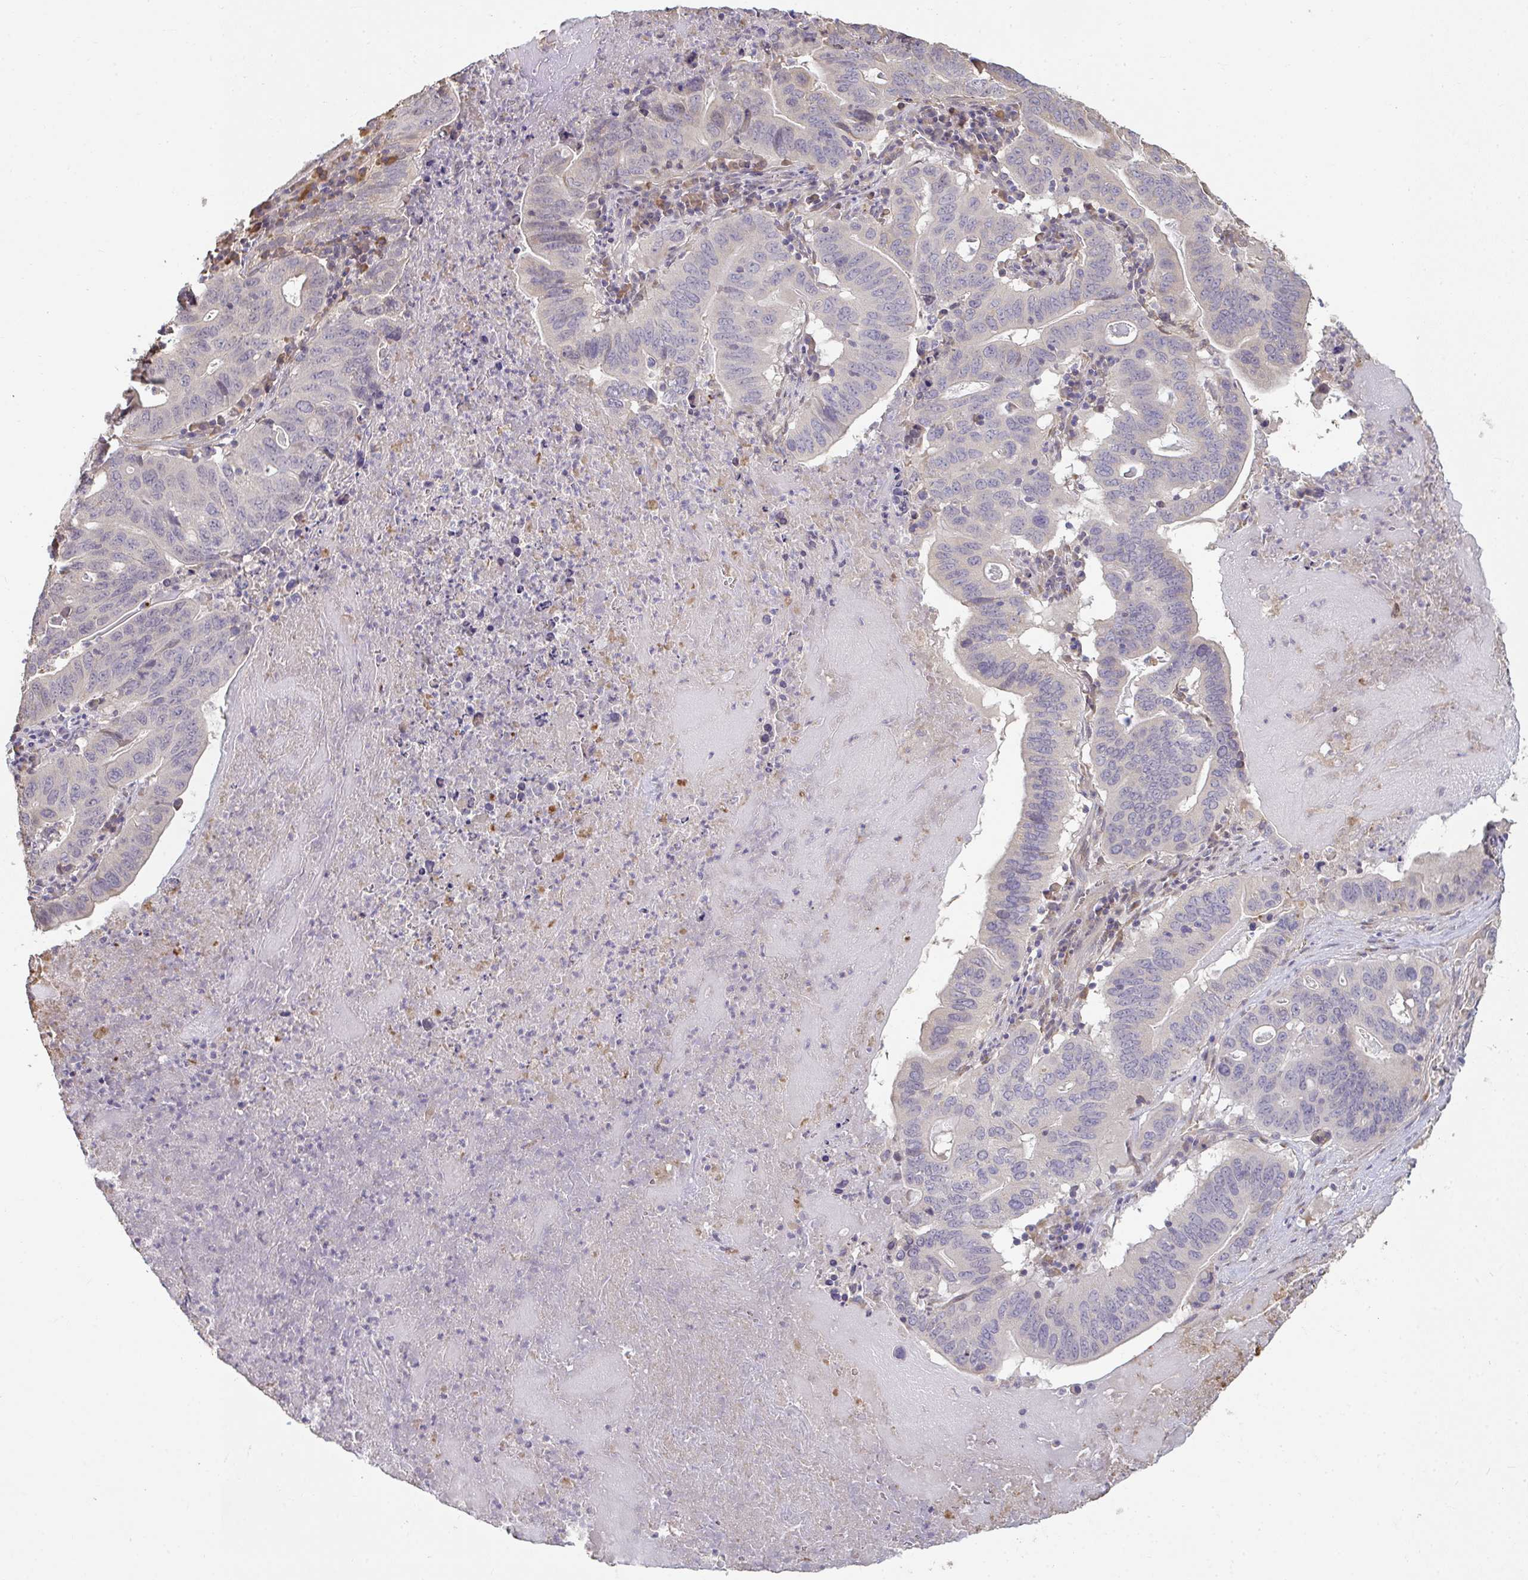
{"staining": {"intensity": "negative", "quantity": "none", "location": "none"}, "tissue": "lung cancer", "cell_type": "Tumor cells", "image_type": "cancer", "snomed": [{"axis": "morphology", "description": "Adenocarcinoma, NOS"}, {"axis": "topography", "description": "Lung"}], "caption": "Immunohistochemistry (IHC) histopathology image of neoplastic tissue: human lung adenocarcinoma stained with DAB reveals no significant protein staining in tumor cells.", "gene": "BRINP3", "patient": {"sex": "female", "age": 60}}